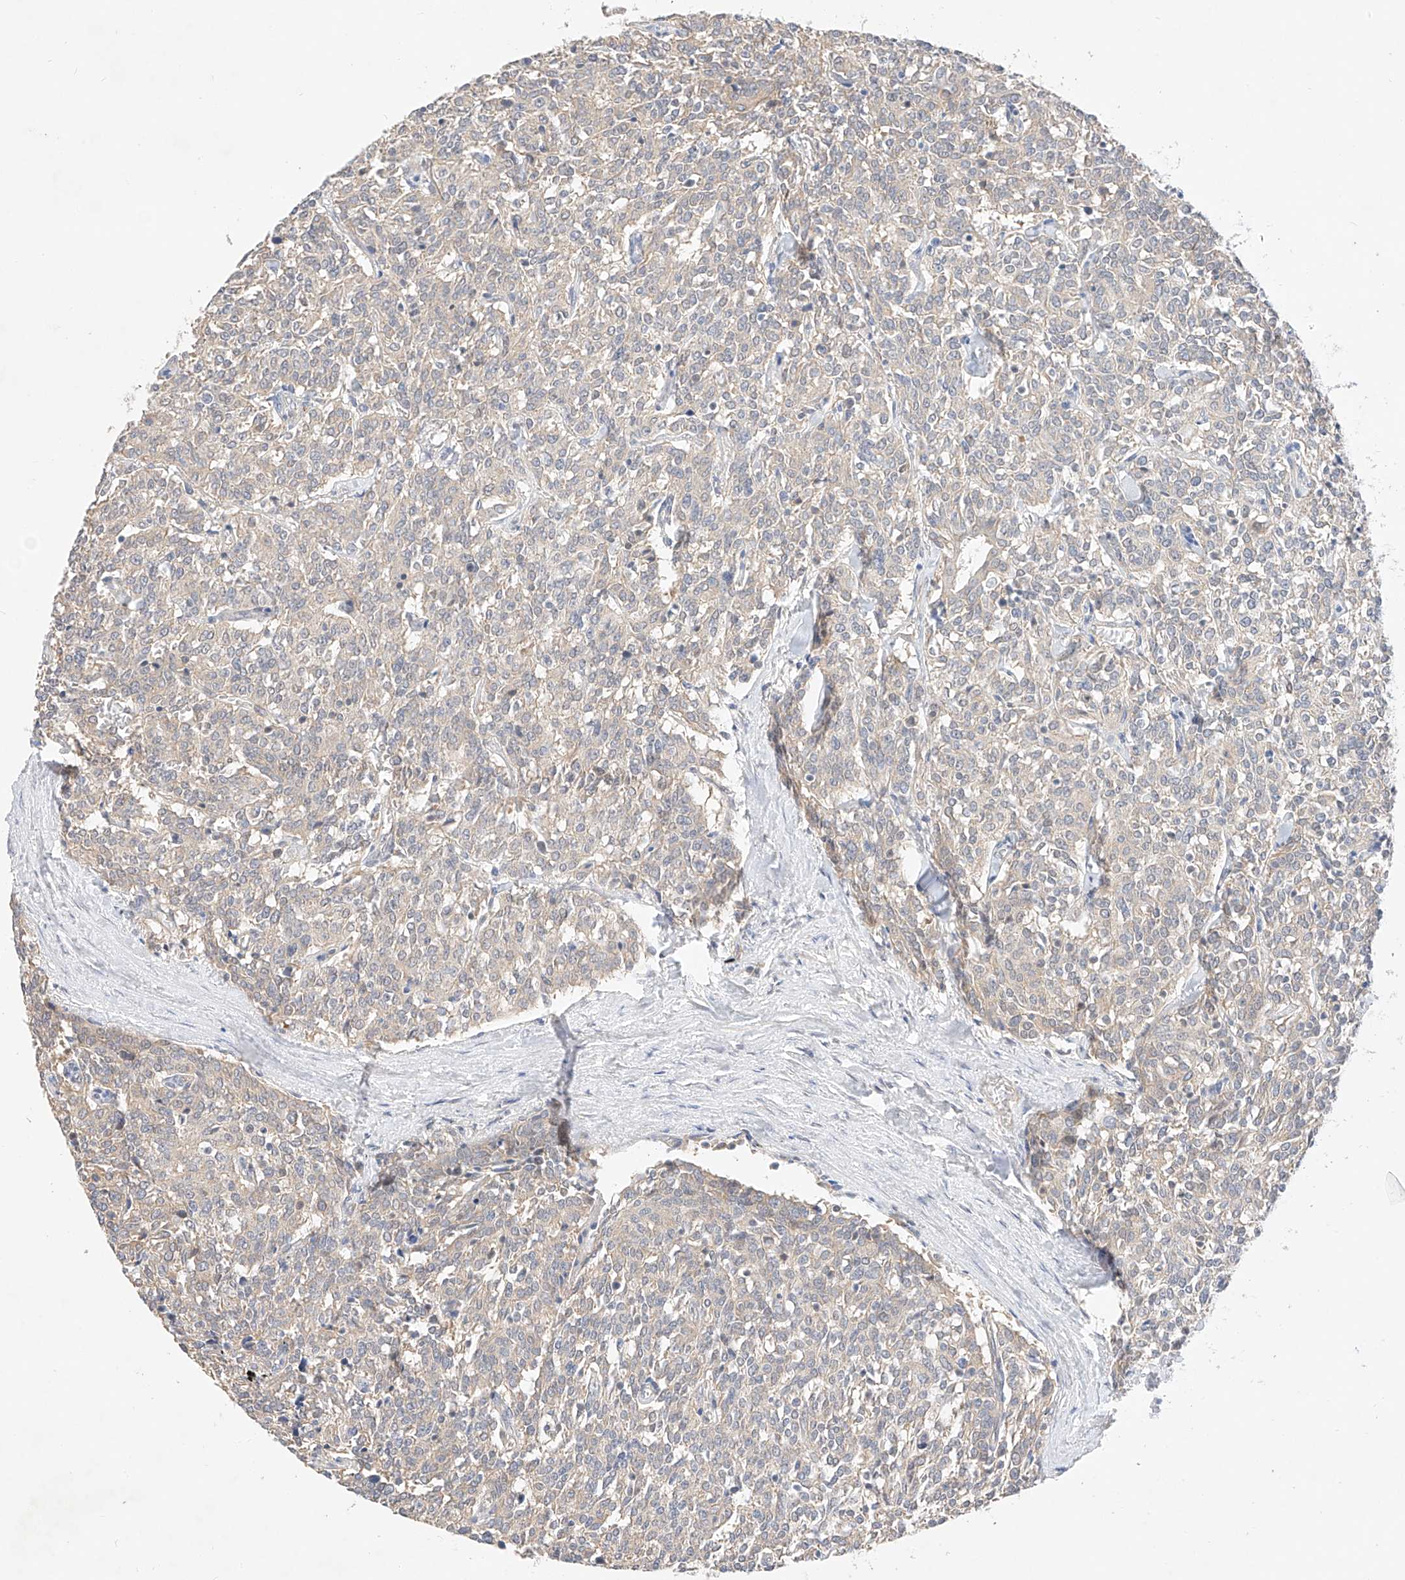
{"staining": {"intensity": "negative", "quantity": "none", "location": "none"}, "tissue": "carcinoid", "cell_type": "Tumor cells", "image_type": "cancer", "snomed": [{"axis": "morphology", "description": "Carcinoid, malignant, NOS"}, {"axis": "topography", "description": "Lung"}], "caption": "High magnification brightfield microscopy of carcinoid stained with DAB (3,3'-diaminobenzidine) (brown) and counterstained with hematoxylin (blue): tumor cells show no significant staining.", "gene": "IL22RA2", "patient": {"sex": "female", "age": 46}}